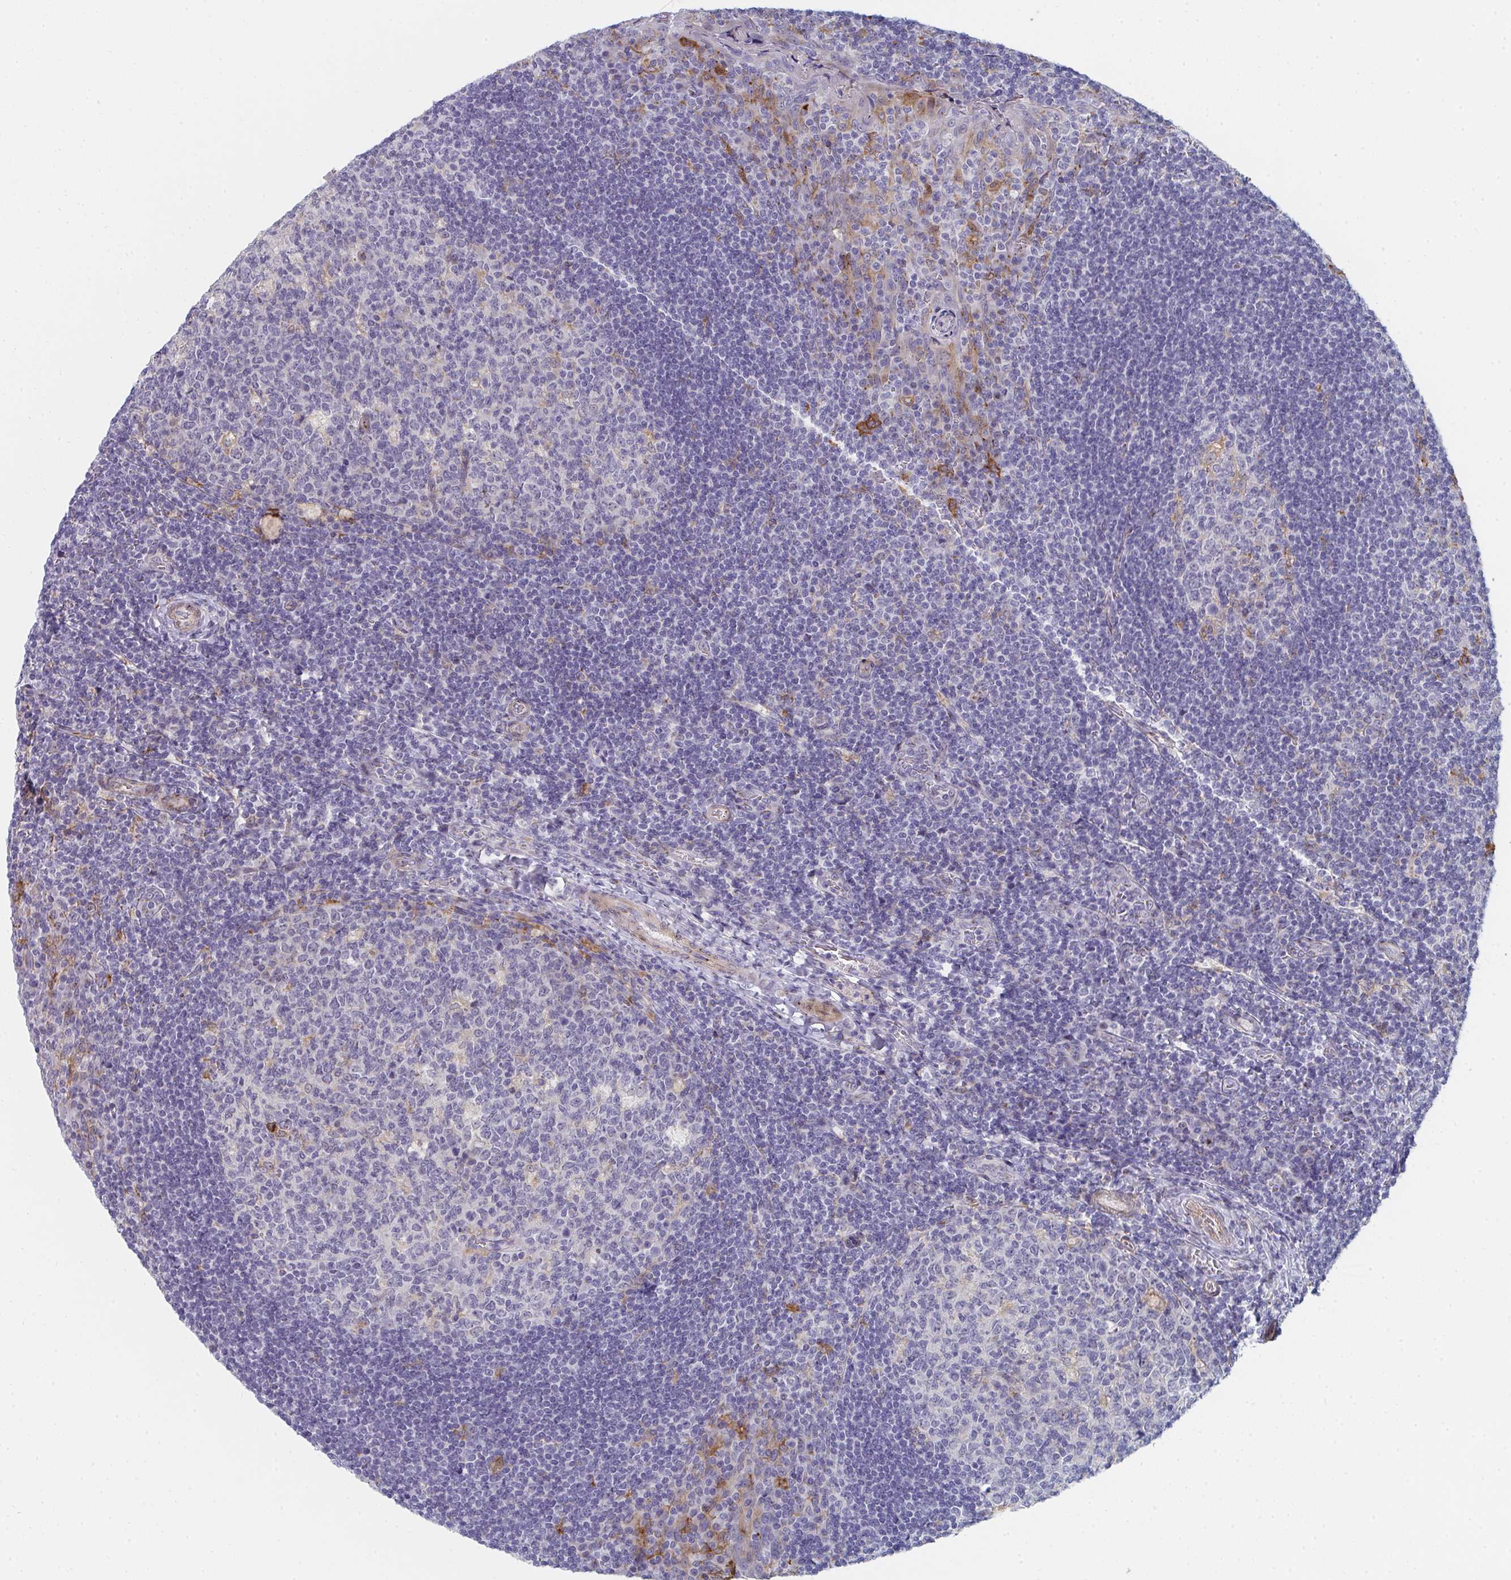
{"staining": {"intensity": "negative", "quantity": "none", "location": "none"}, "tissue": "tonsil", "cell_type": "Germinal center cells", "image_type": "normal", "snomed": [{"axis": "morphology", "description": "Normal tissue, NOS"}, {"axis": "topography", "description": "Tonsil"}], "caption": "This is an immunohistochemistry micrograph of normal tonsil. There is no staining in germinal center cells.", "gene": "PSMG1", "patient": {"sex": "male", "age": 17}}